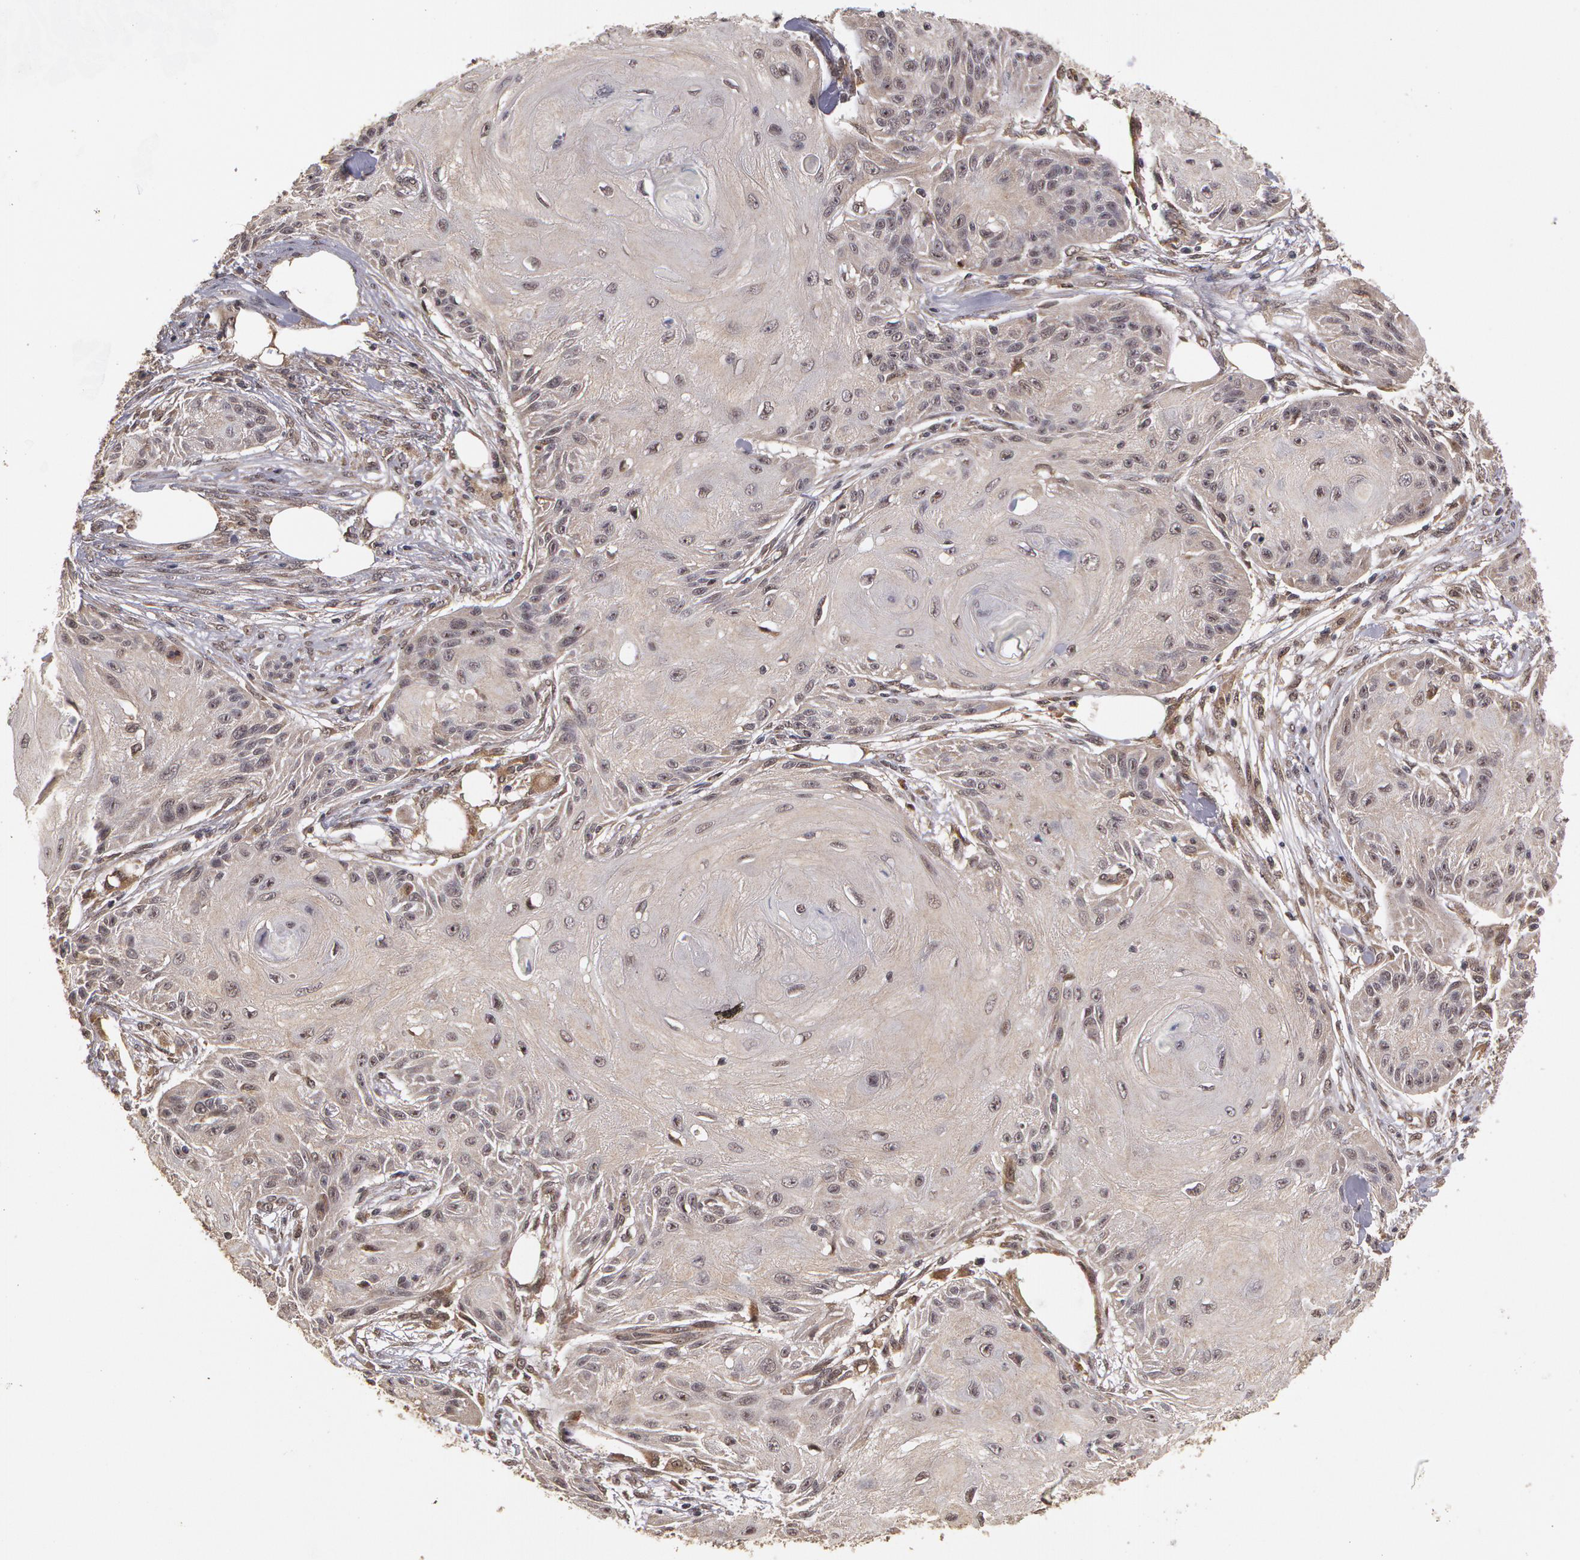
{"staining": {"intensity": "weak", "quantity": ">75%", "location": "cytoplasmic/membranous"}, "tissue": "skin cancer", "cell_type": "Tumor cells", "image_type": "cancer", "snomed": [{"axis": "morphology", "description": "Squamous cell carcinoma, NOS"}, {"axis": "topography", "description": "Skin"}], "caption": "The histopathology image shows staining of skin cancer, revealing weak cytoplasmic/membranous protein staining (brown color) within tumor cells.", "gene": "GLIS1", "patient": {"sex": "female", "age": 88}}